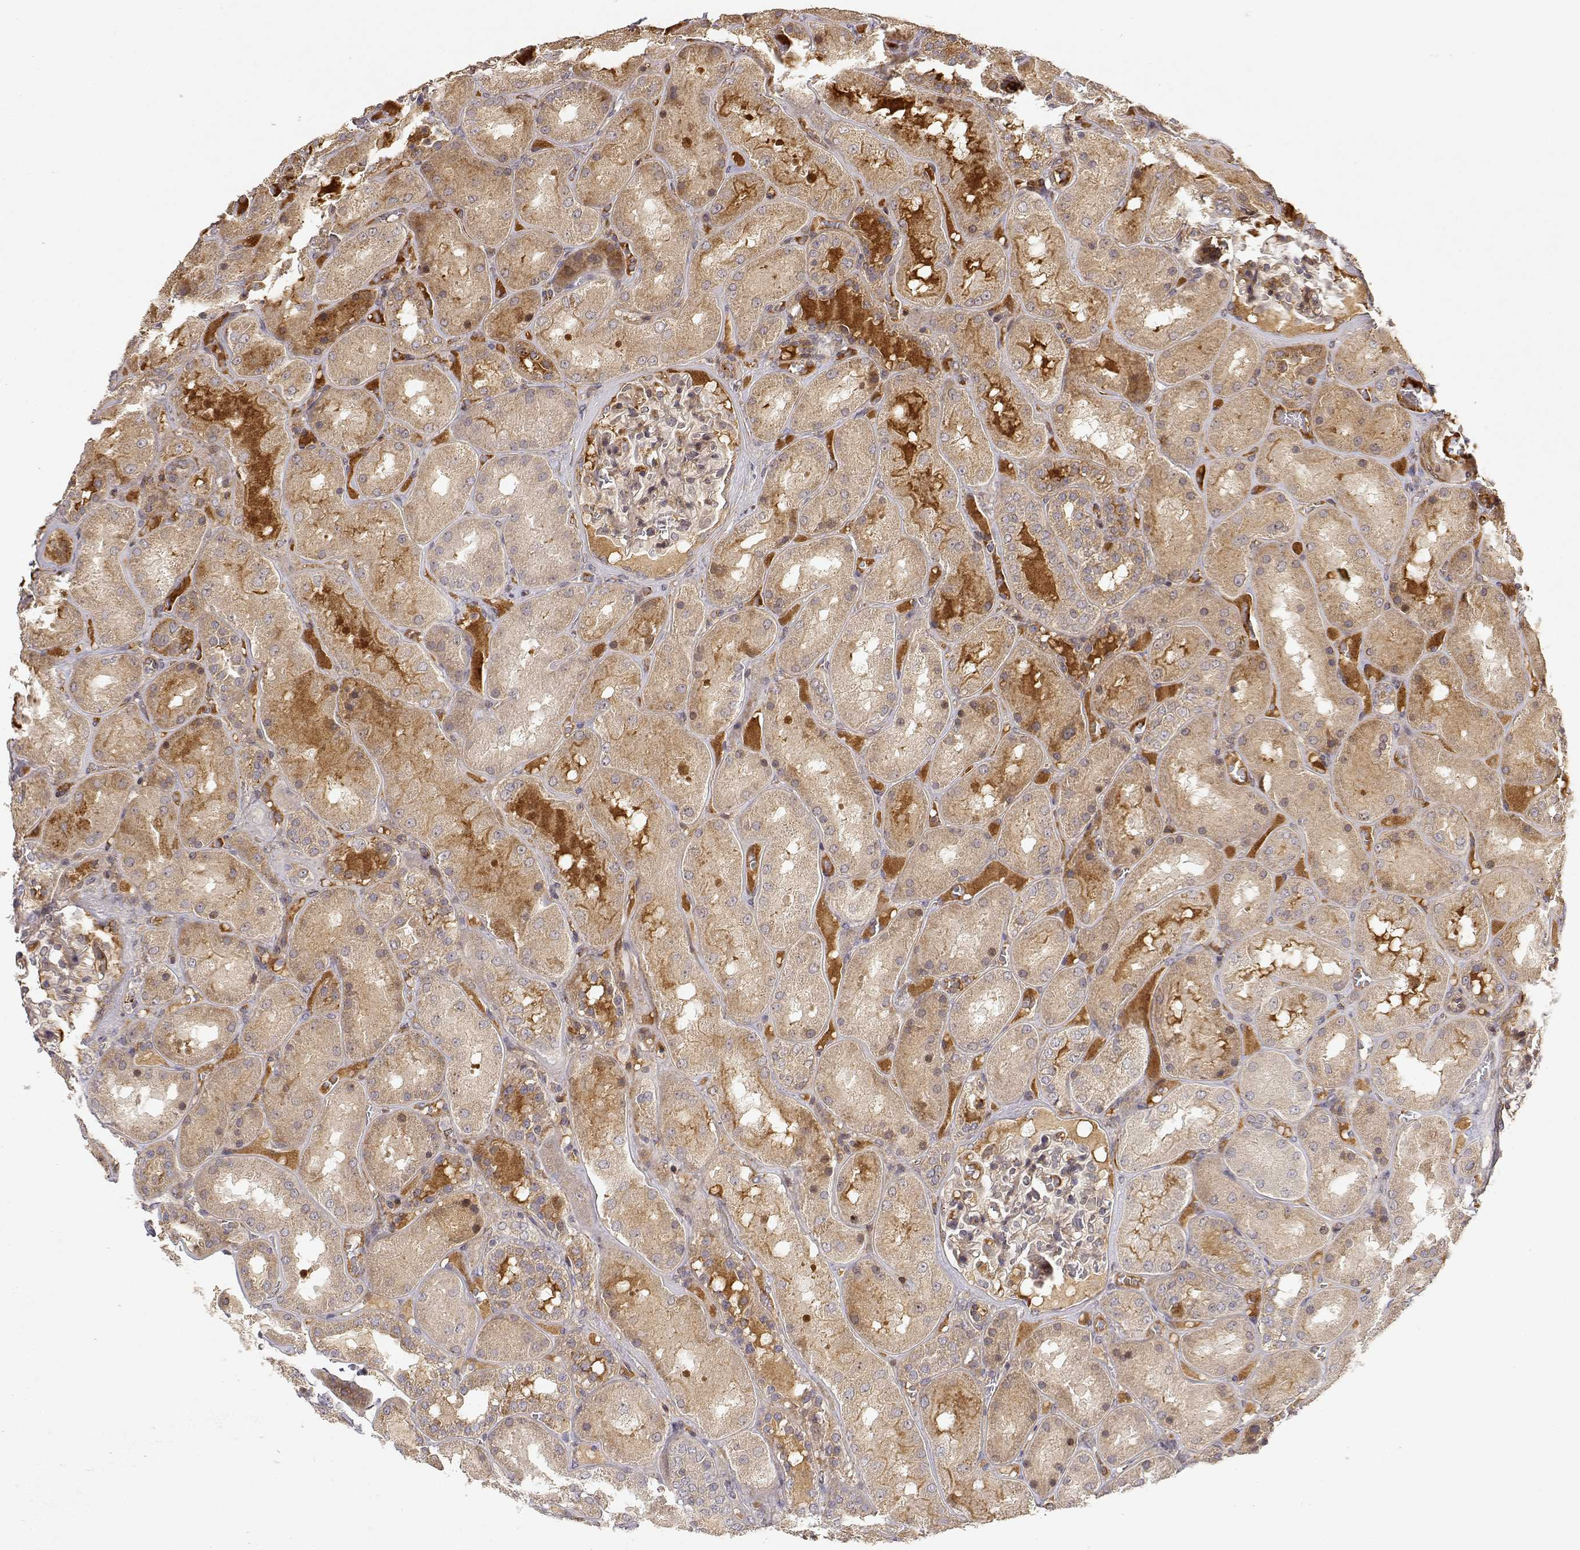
{"staining": {"intensity": "weak", "quantity": ">75%", "location": "cytoplasmic/membranous"}, "tissue": "kidney", "cell_type": "Cells in glomeruli", "image_type": "normal", "snomed": [{"axis": "morphology", "description": "Normal tissue, NOS"}, {"axis": "topography", "description": "Kidney"}], "caption": "The histopathology image shows immunohistochemical staining of normal kidney. There is weak cytoplasmic/membranous staining is seen in approximately >75% of cells in glomeruli.", "gene": "PICK1", "patient": {"sex": "male", "age": 73}}